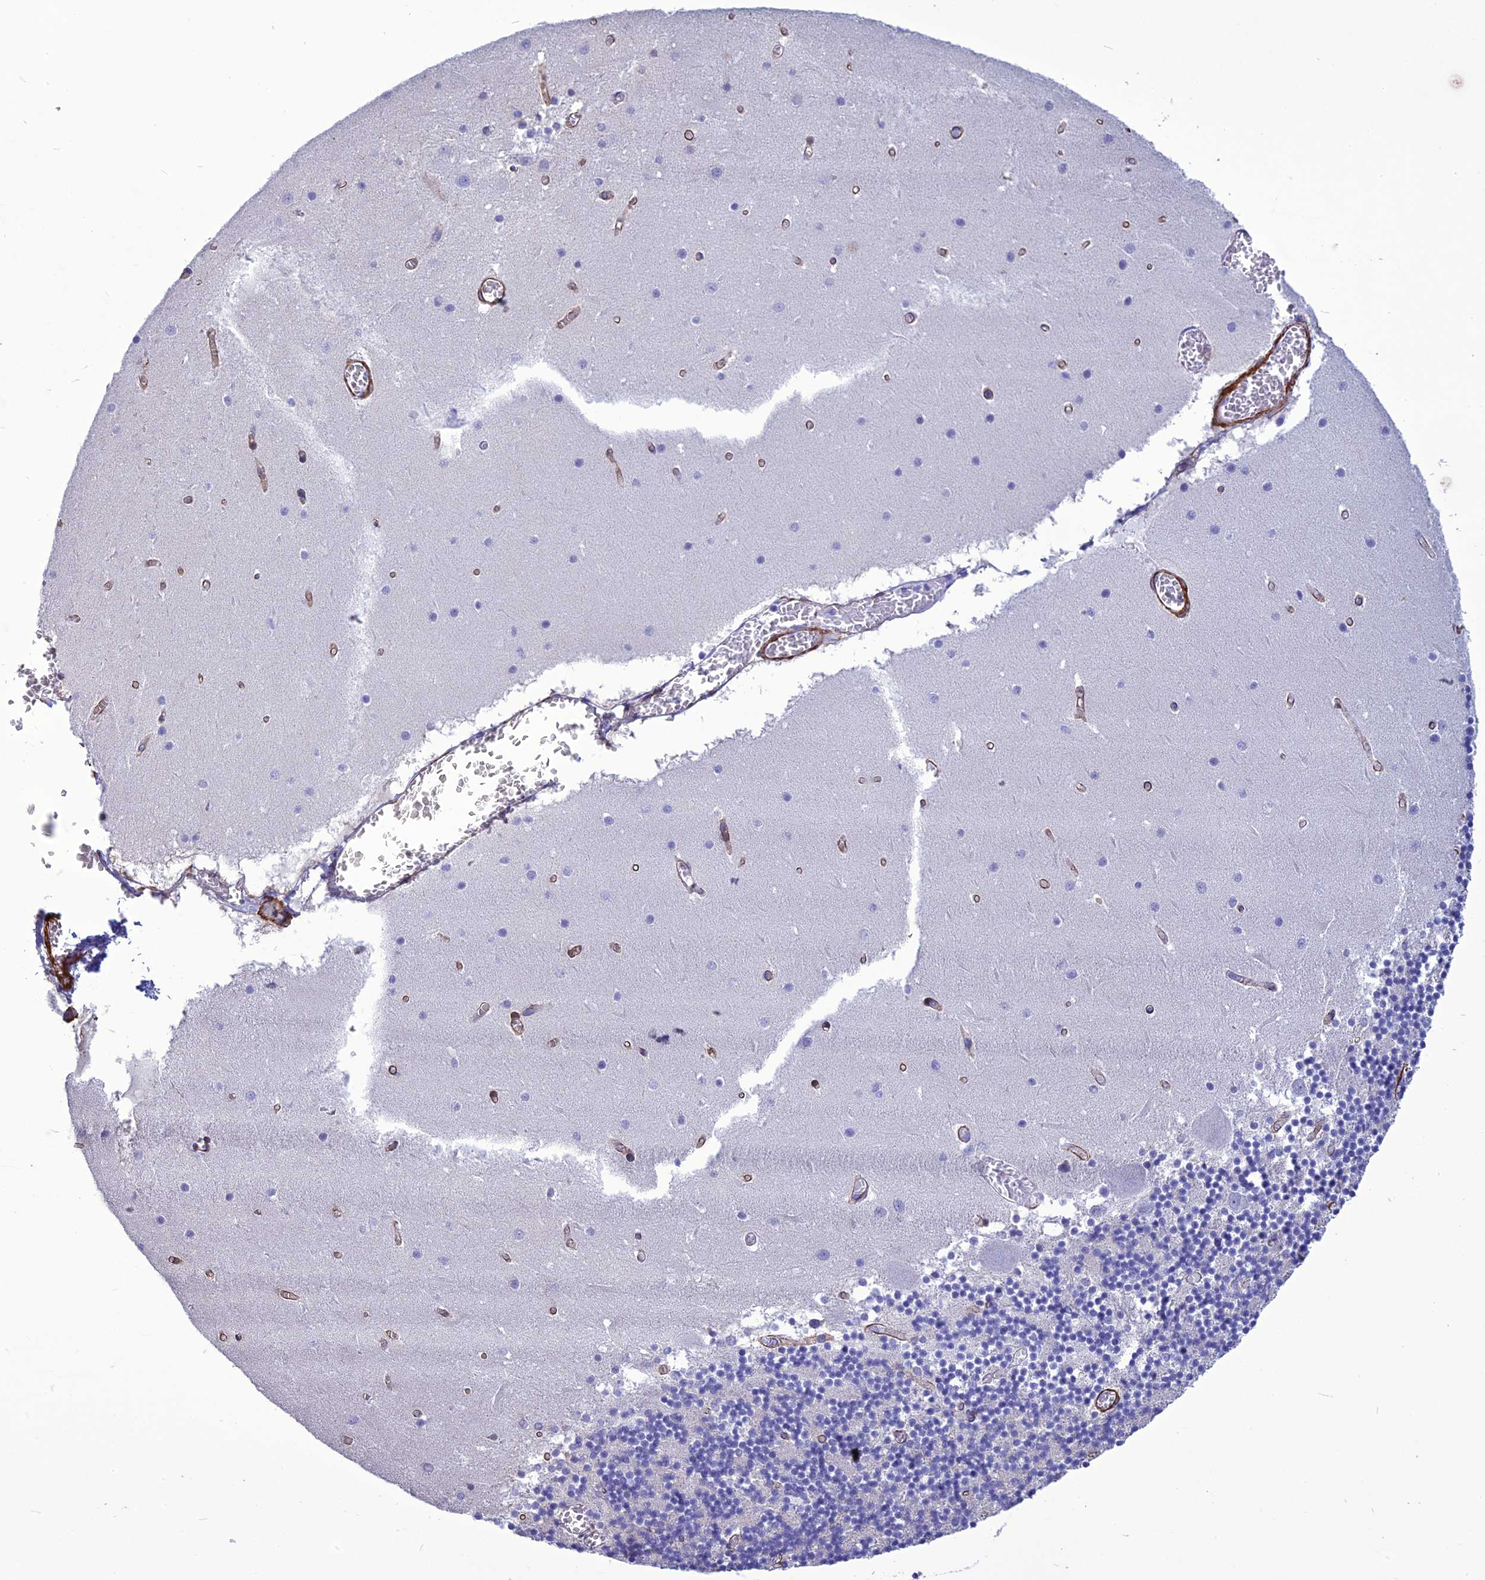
{"staining": {"intensity": "negative", "quantity": "none", "location": "none"}, "tissue": "cerebellum", "cell_type": "Cells in granular layer", "image_type": "normal", "snomed": [{"axis": "morphology", "description": "Normal tissue, NOS"}, {"axis": "topography", "description": "Cerebellum"}], "caption": "Immunohistochemistry (IHC) micrograph of unremarkable cerebellum: human cerebellum stained with DAB (3,3'-diaminobenzidine) displays no significant protein positivity in cells in granular layer.", "gene": "NKD1", "patient": {"sex": "female", "age": 28}}